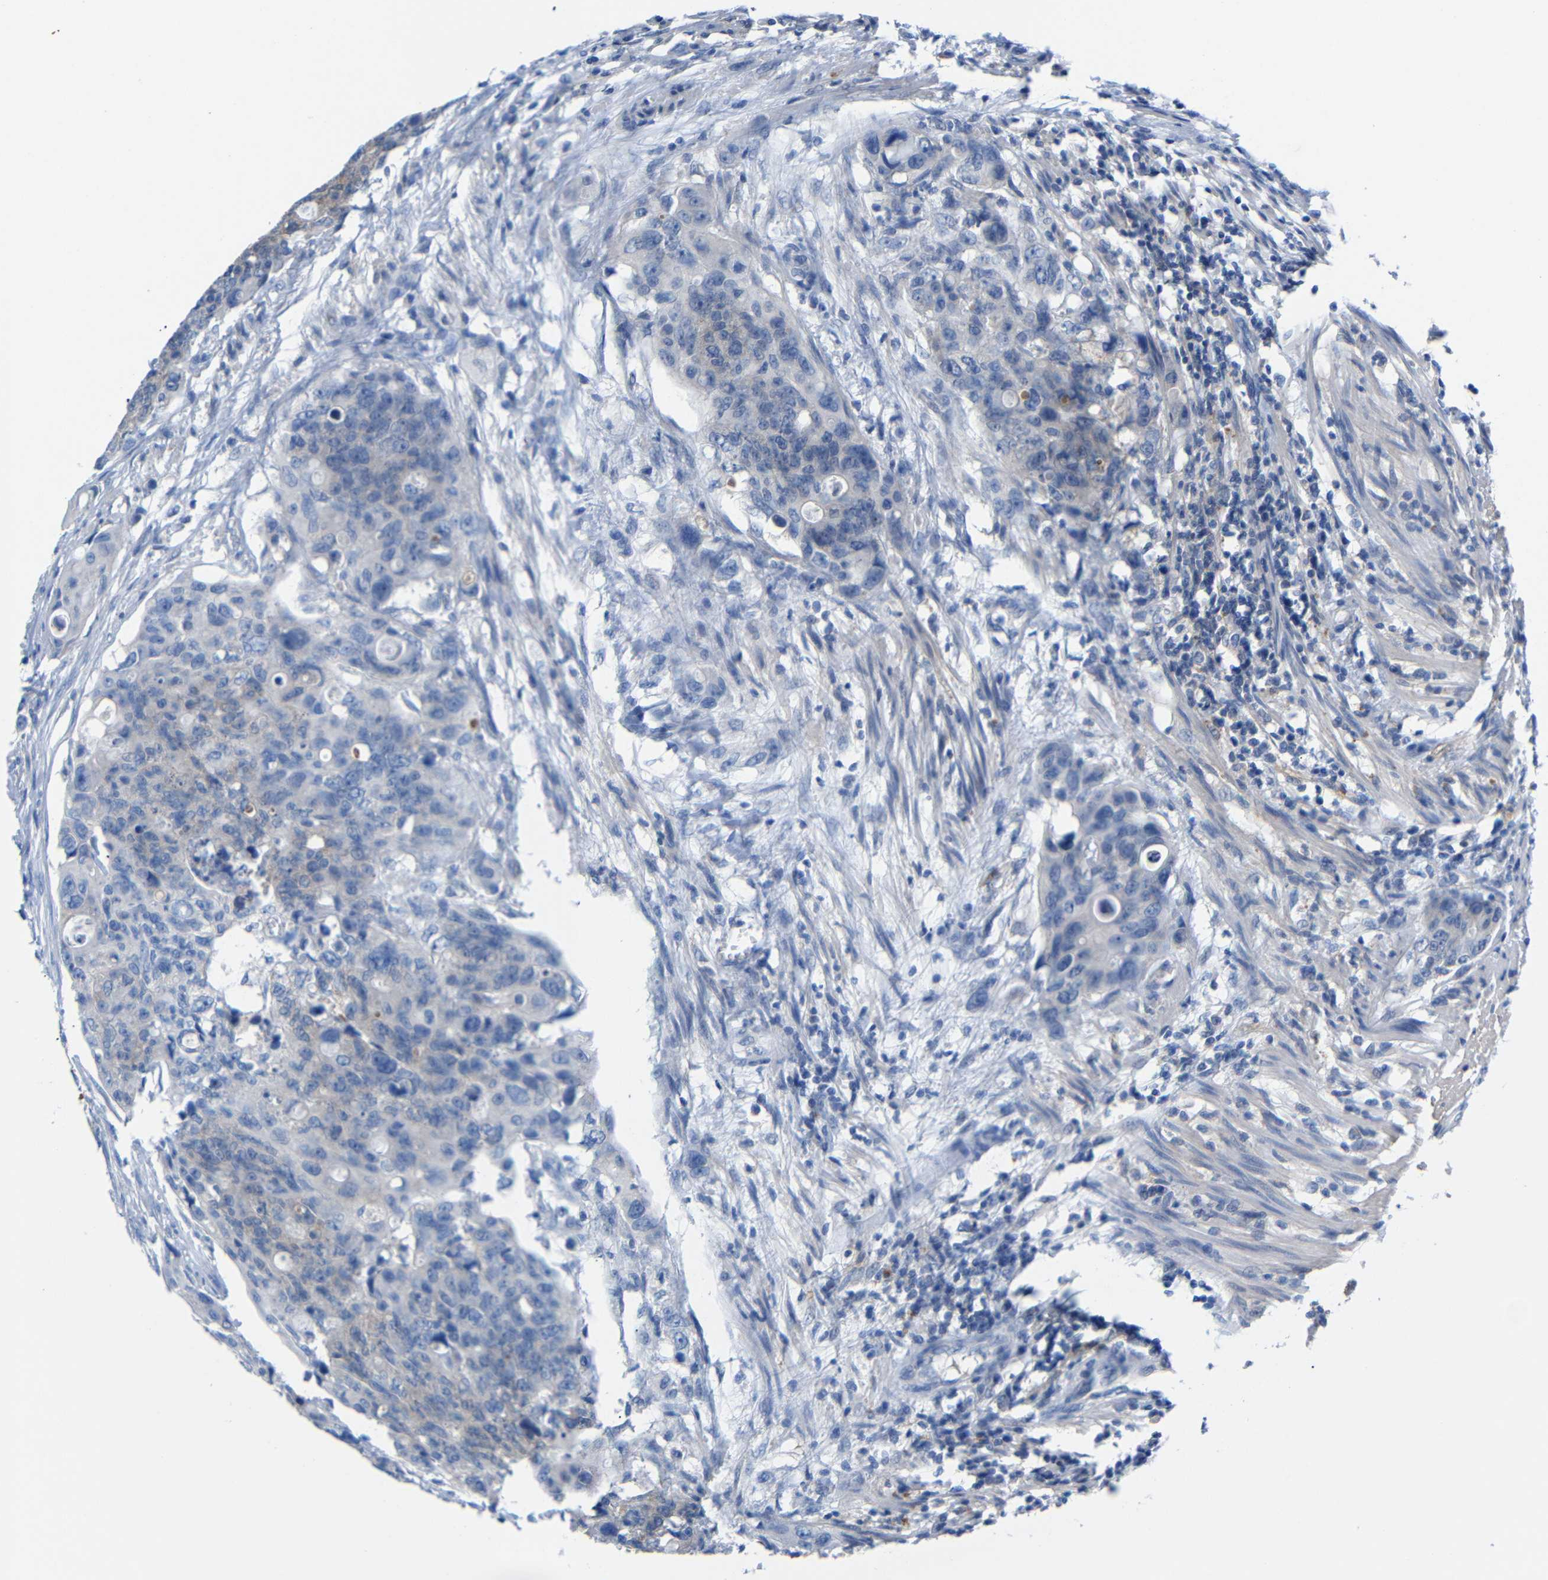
{"staining": {"intensity": "negative", "quantity": "none", "location": "none"}, "tissue": "colorectal cancer", "cell_type": "Tumor cells", "image_type": "cancer", "snomed": [{"axis": "morphology", "description": "Adenocarcinoma, NOS"}, {"axis": "topography", "description": "Colon"}], "caption": "High power microscopy image of an IHC photomicrograph of colorectal adenocarcinoma, revealing no significant positivity in tumor cells.", "gene": "PEBP1", "patient": {"sex": "female", "age": 57}}